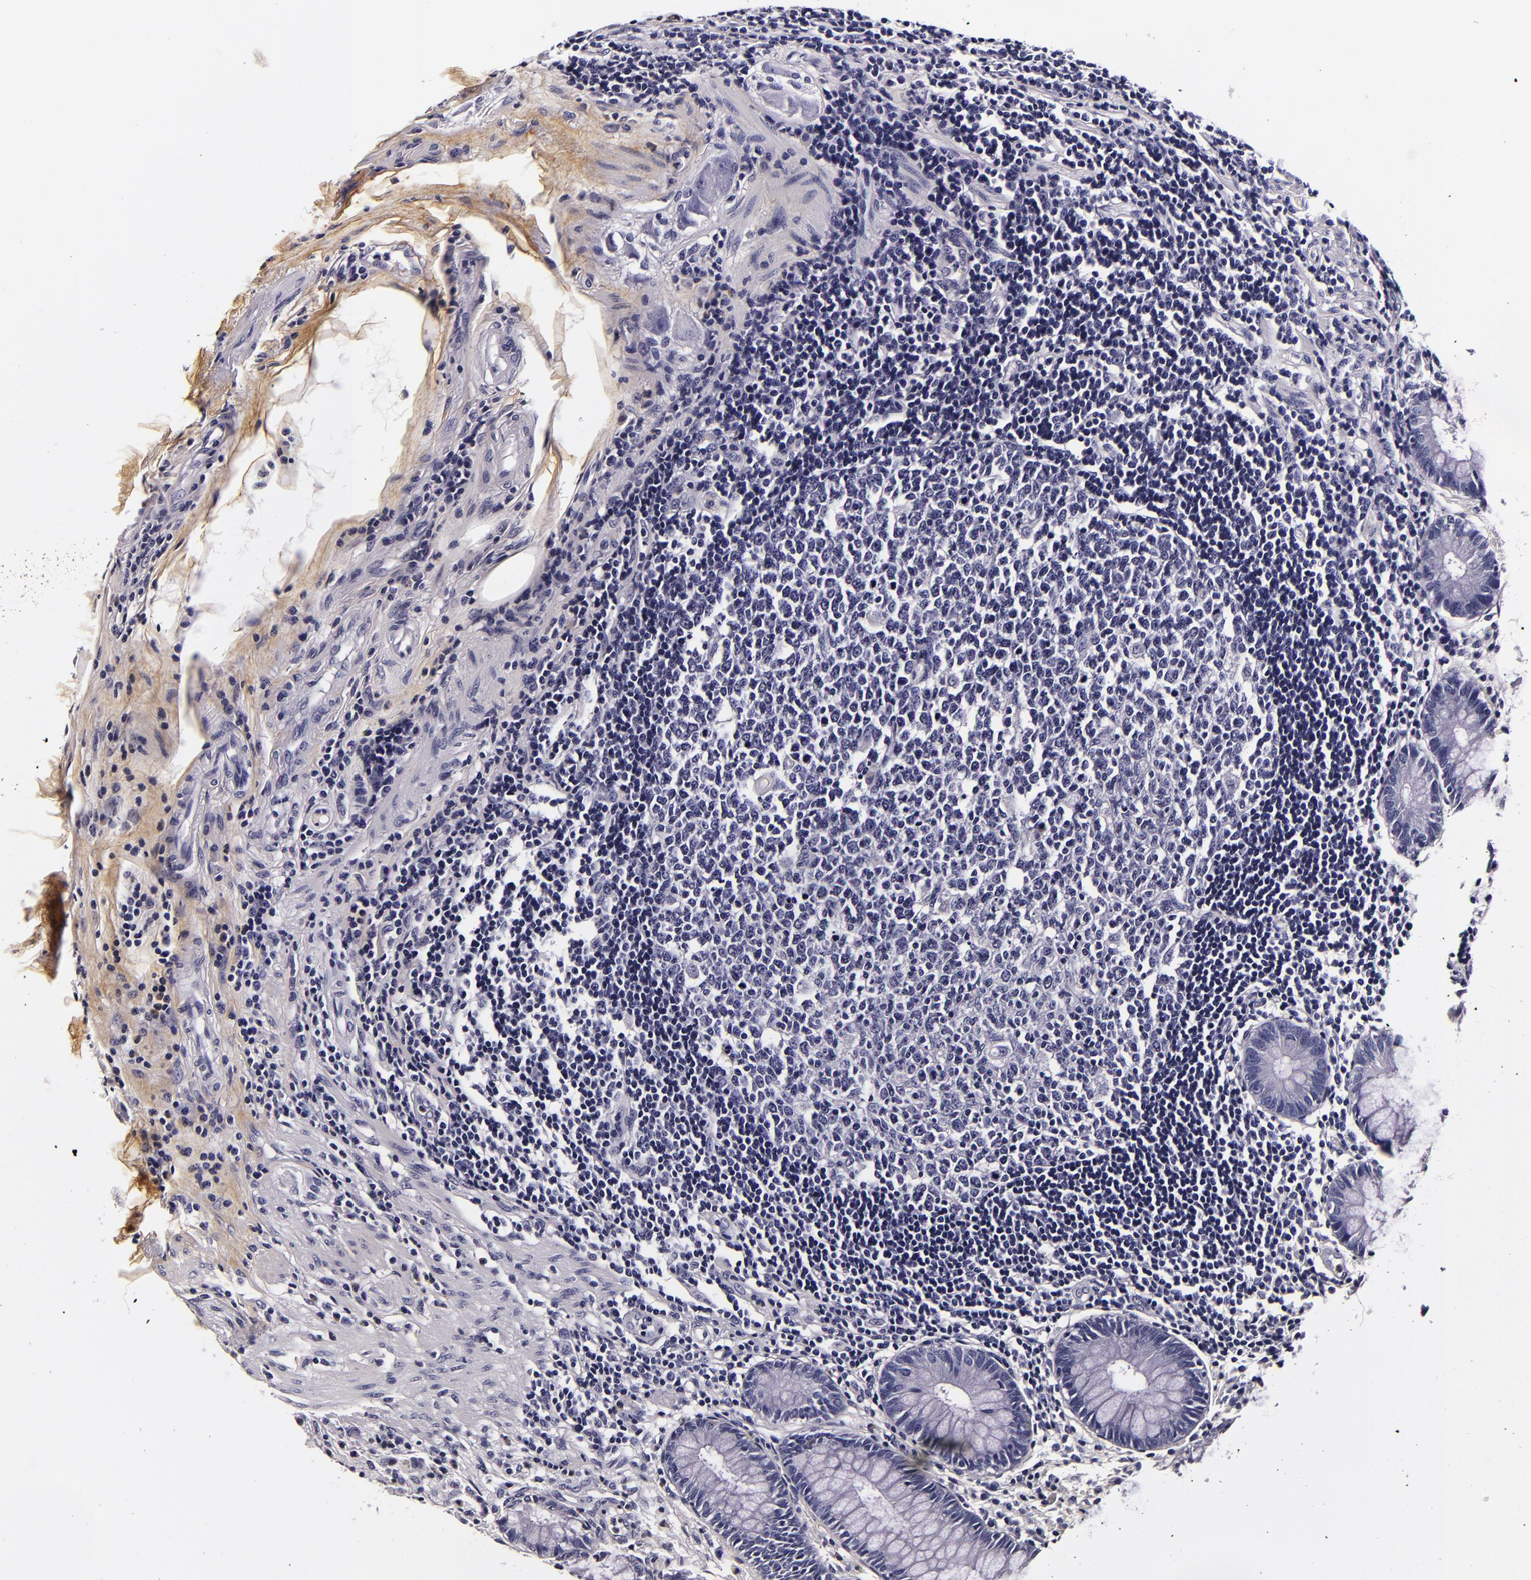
{"staining": {"intensity": "negative", "quantity": "none", "location": "none"}, "tissue": "rectum", "cell_type": "Glandular cells", "image_type": "normal", "snomed": [{"axis": "morphology", "description": "Normal tissue, NOS"}, {"axis": "topography", "description": "Rectum"}], "caption": "This is a image of immunohistochemistry (IHC) staining of normal rectum, which shows no expression in glandular cells. (Stains: DAB (3,3'-diaminobenzidine) IHC with hematoxylin counter stain, Microscopy: brightfield microscopy at high magnification).", "gene": "FBN1", "patient": {"sex": "female", "age": 66}}